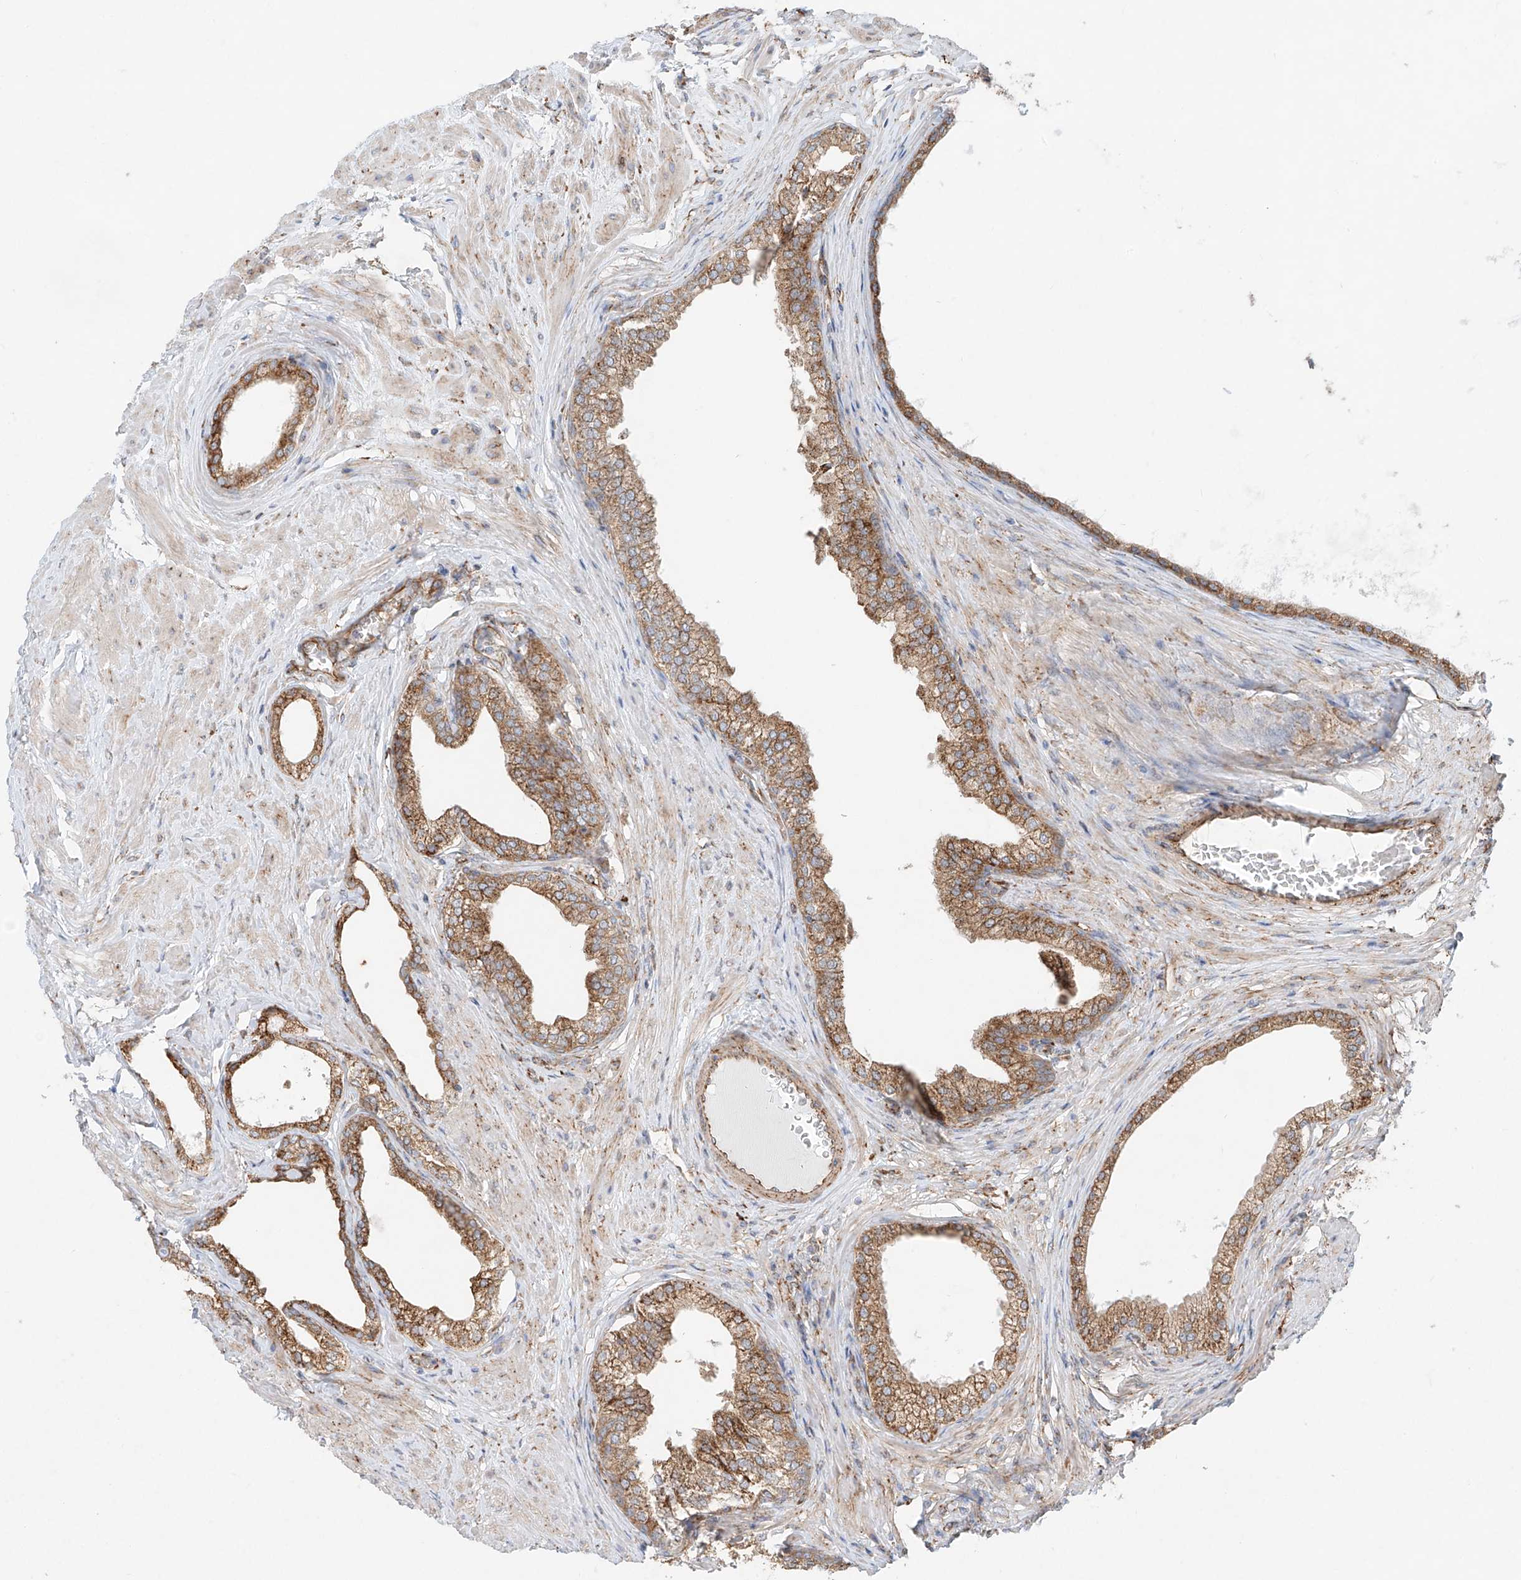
{"staining": {"intensity": "moderate", "quantity": ">75%", "location": "cytoplasmic/membranous"}, "tissue": "prostate", "cell_type": "Glandular cells", "image_type": "normal", "snomed": [{"axis": "morphology", "description": "Normal tissue, NOS"}, {"axis": "morphology", "description": "Urothelial carcinoma, Low grade"}, {"axis": "topography", "description": "Urinary bladder"}, {"axis": "topography", "description": "Prostate"}], "caption": "Immunohistochemistry (DAB) staining of unremarkable human prostate reveals moderate cytoplasmic/membranous protein positivity in approximately >75% of glandular cells.", "gene": "EIPR1", "patient": {"sex": "male", "age": 60}}